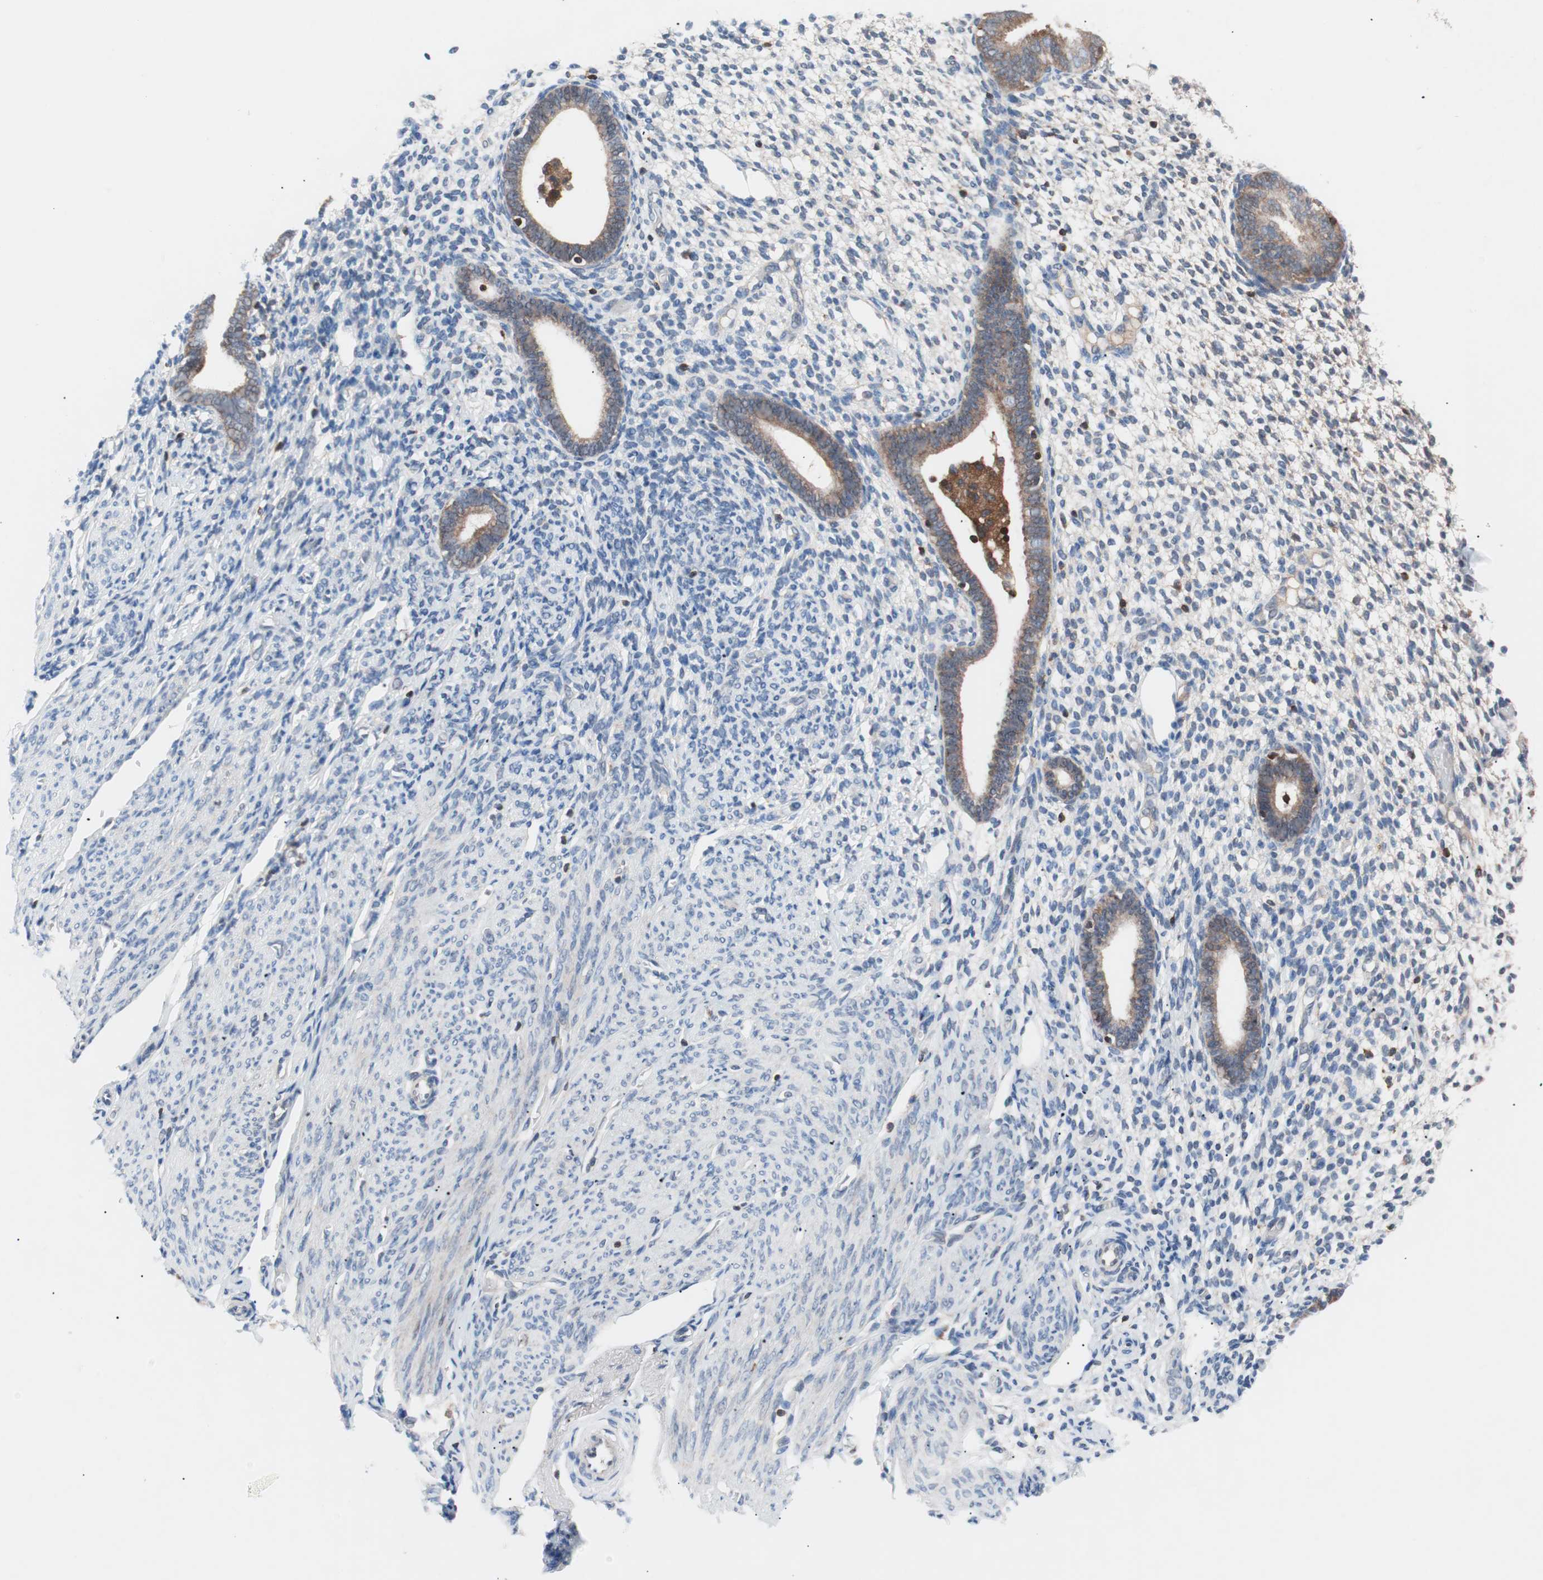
{"staining": {"intensity": "moderate", "quantity": "<25%", "location": "cytoplasmic/membranous"}, "tissue": "endometrium", "cell_type": "Cells in endometrial stroma", "image_type": "normal", "snomed": [{"axis": "morphology", "description": "Normal tissue, NOS"}, {"axis": "topography", "description": "Endometrium"}], "caption": "This is a photomicrograph of IHC staining of normal endometrium, which shows moderate staining in the cytoplasmic/membranous of cells in endometrial stroma.", "gene": "PIK3R1", "patient": {"sex": "female", "age": 61}}